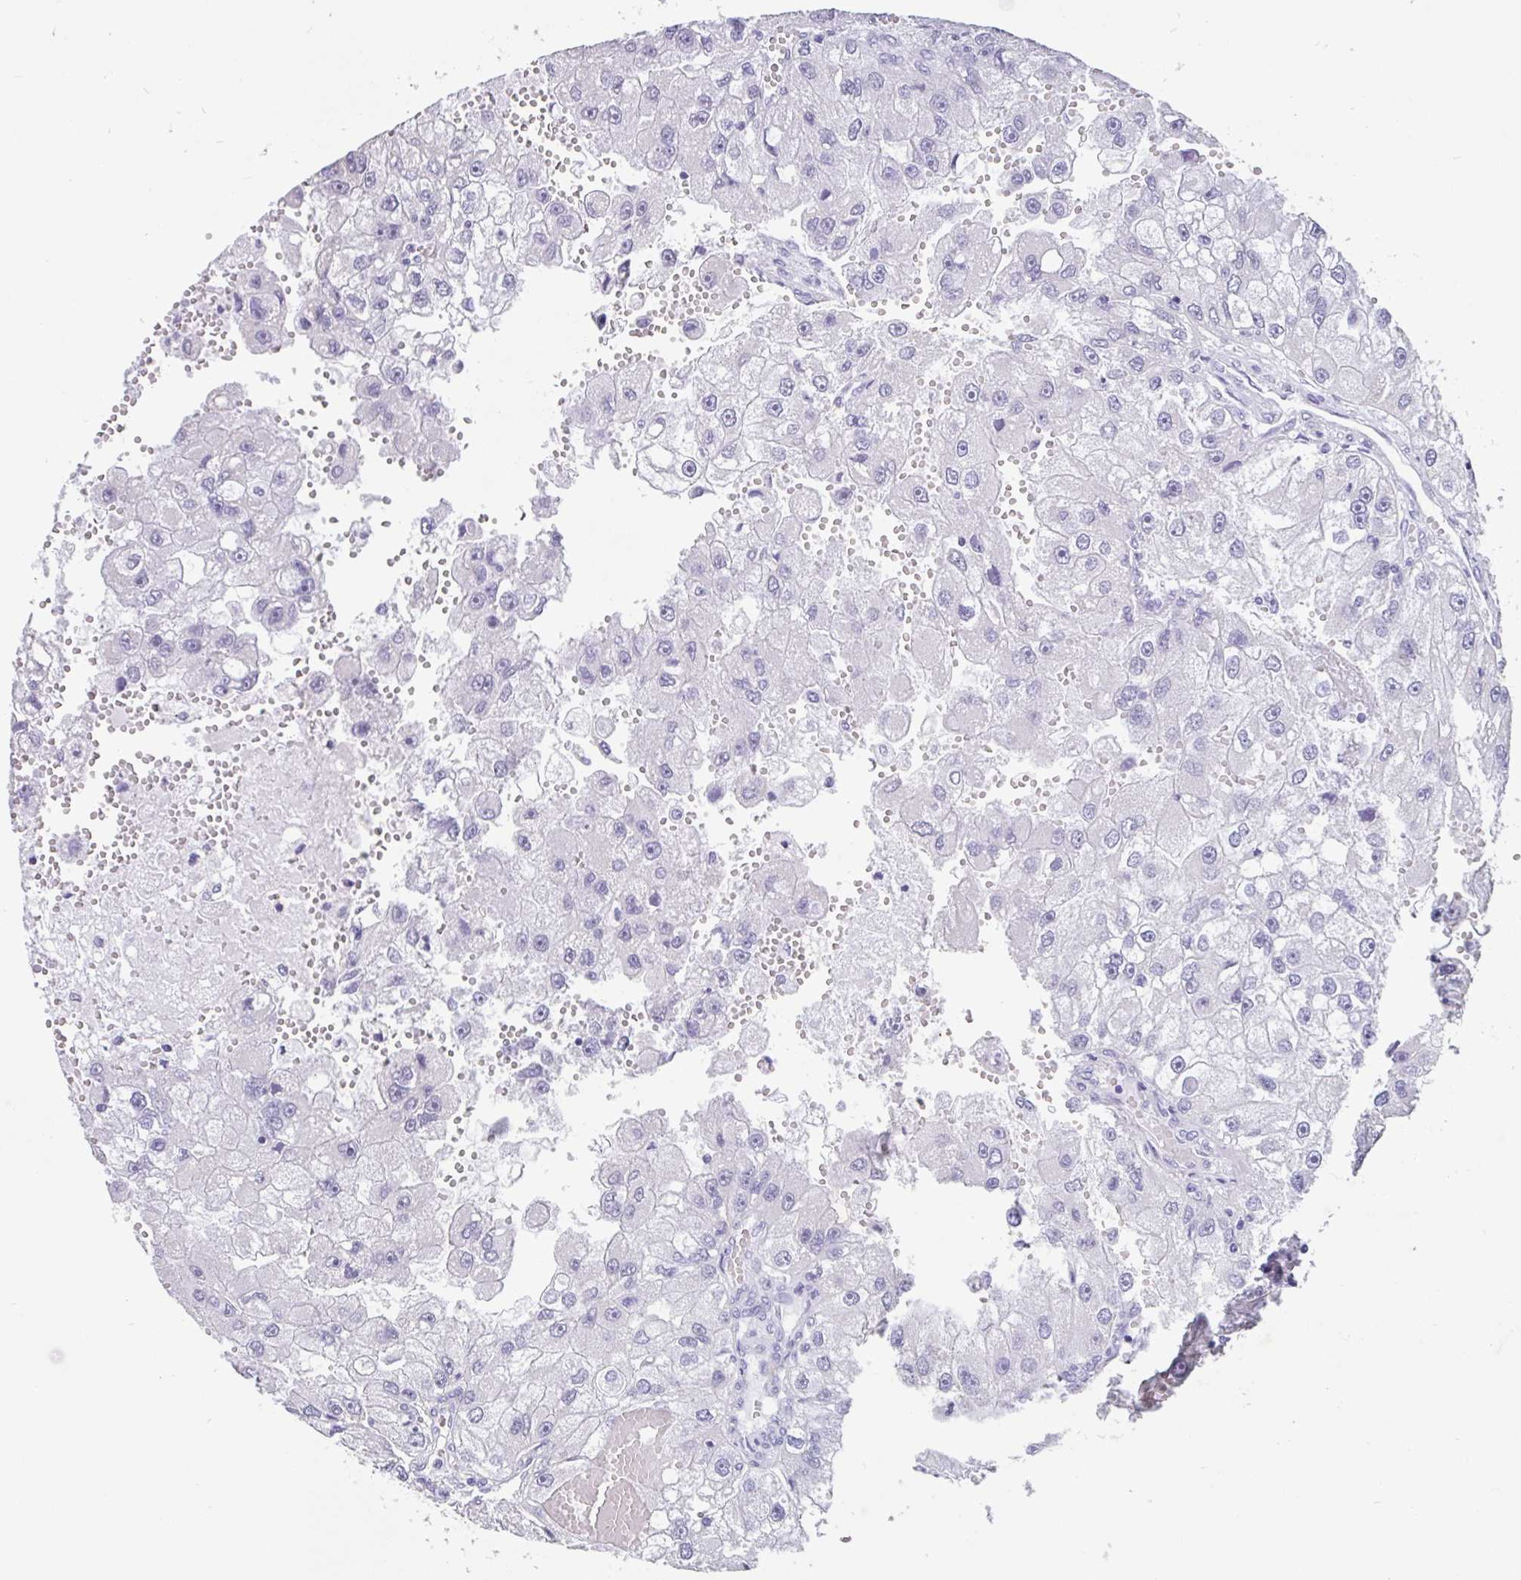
{"staining": {"intensity": "negative", "quantity": "none", "location": "none"}, "tissue": "renal cancer", "cell_type": "Tumor cells", "image_type": "cancer", "snomed": [{"axis": "morphology", "description": "Adenocarcinoma, NOS"}, {"axis": "topography", "description": "Kidney"}], "caption": "Renal cancer was stained to show a protein in brown. There is no significant staining in tumor cells.", "gene": "EML5", "patient": {"sex": "male", "age": 63}}